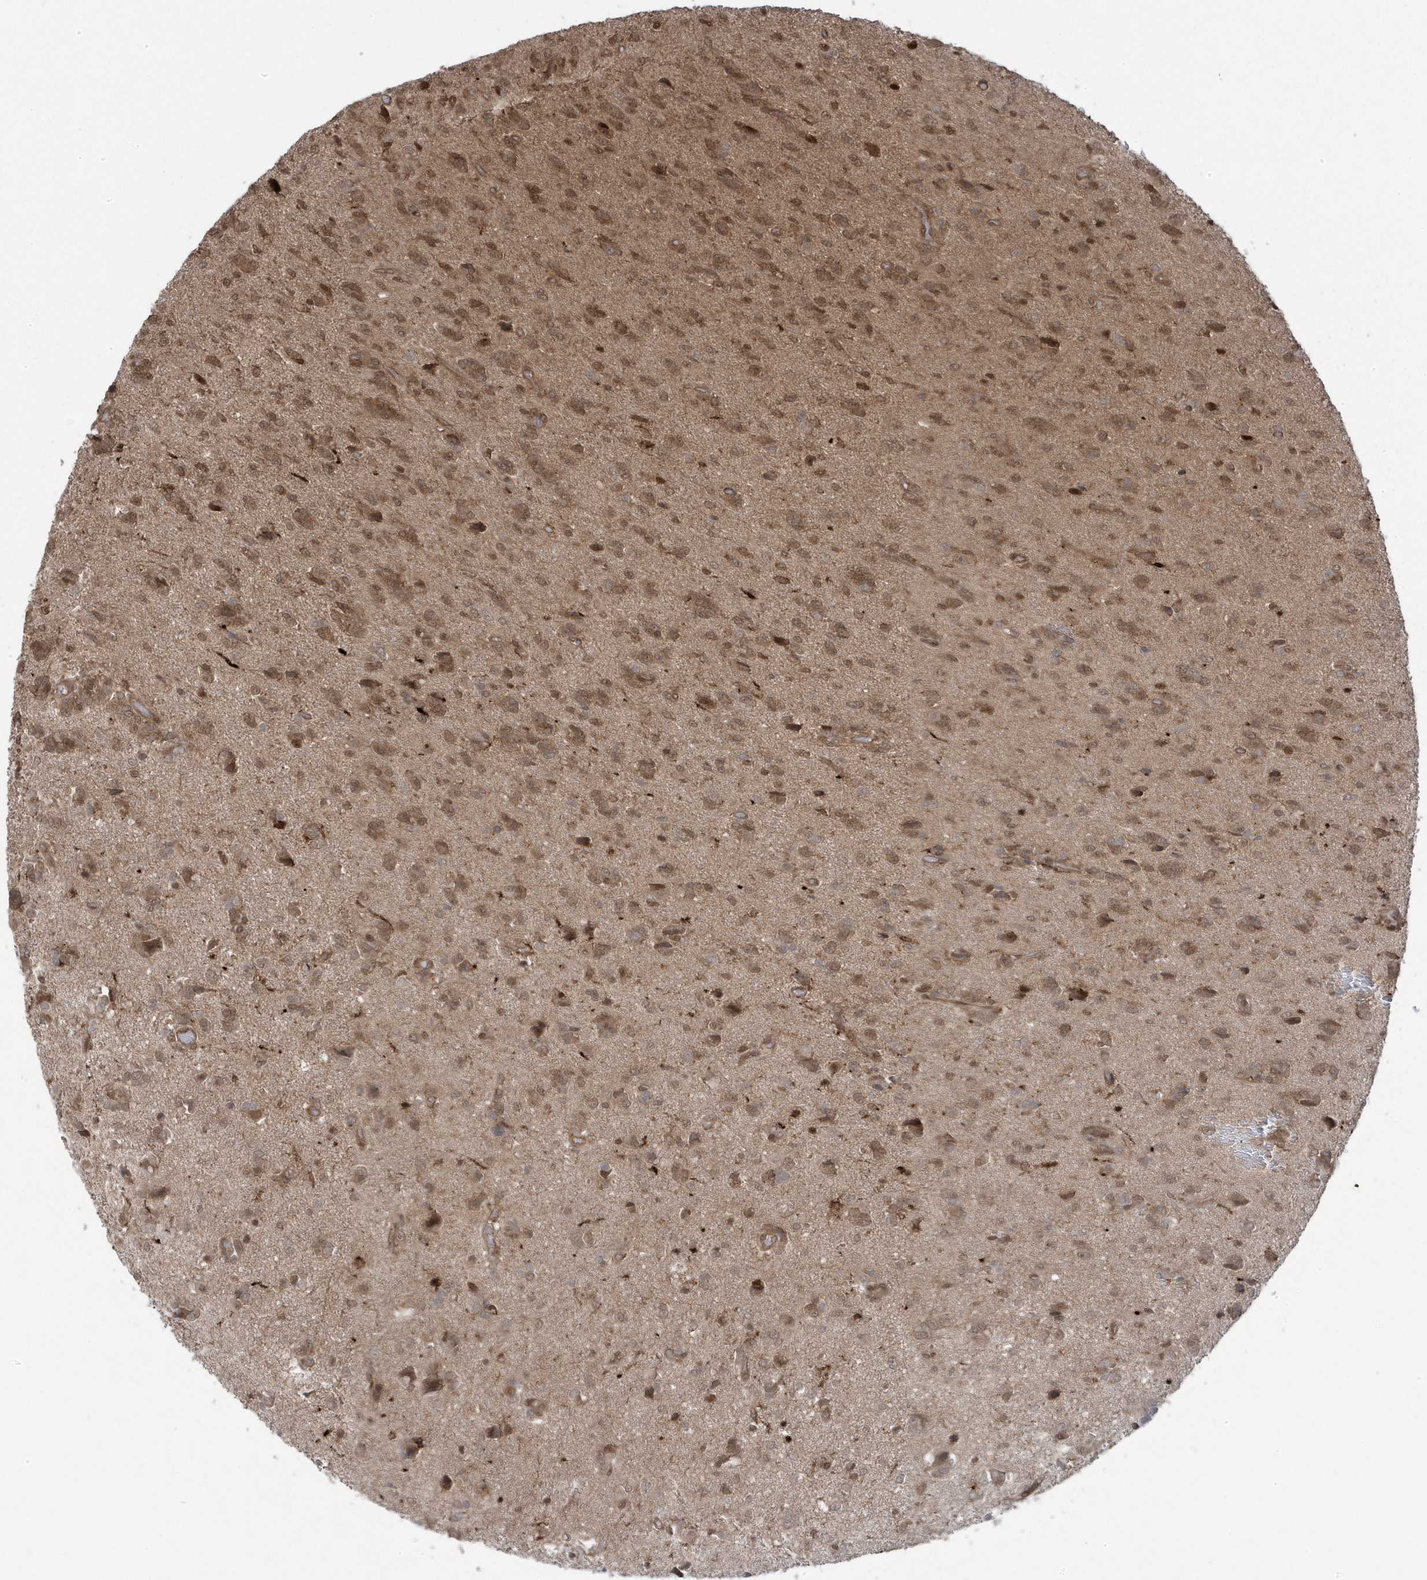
{"staining": {"intensity": "moderate", "quantity": ">75%", "location": "cytoplasmic/membranous,nuclear"}, "tissue": "glioma", "cell_type": "Tumor cells", "image_type": "cancer", "snomed": [{"axis": "morphology", "description": "Glioma, malignant, High grade"}, {"axis": "topography", "description": "Brain"}], "caption": "Tumor cells display medium levels of moderate cytoplasmic/membranous and nuclear staining in approximately >75% of cells in malignant glioma (high-grade). Immunohistochemistry stains the protein of interest in brown and the nuclei are stained blue.", "gene": "MAPK1IP1L", "patient": {"sex": "female", "age": 59}}